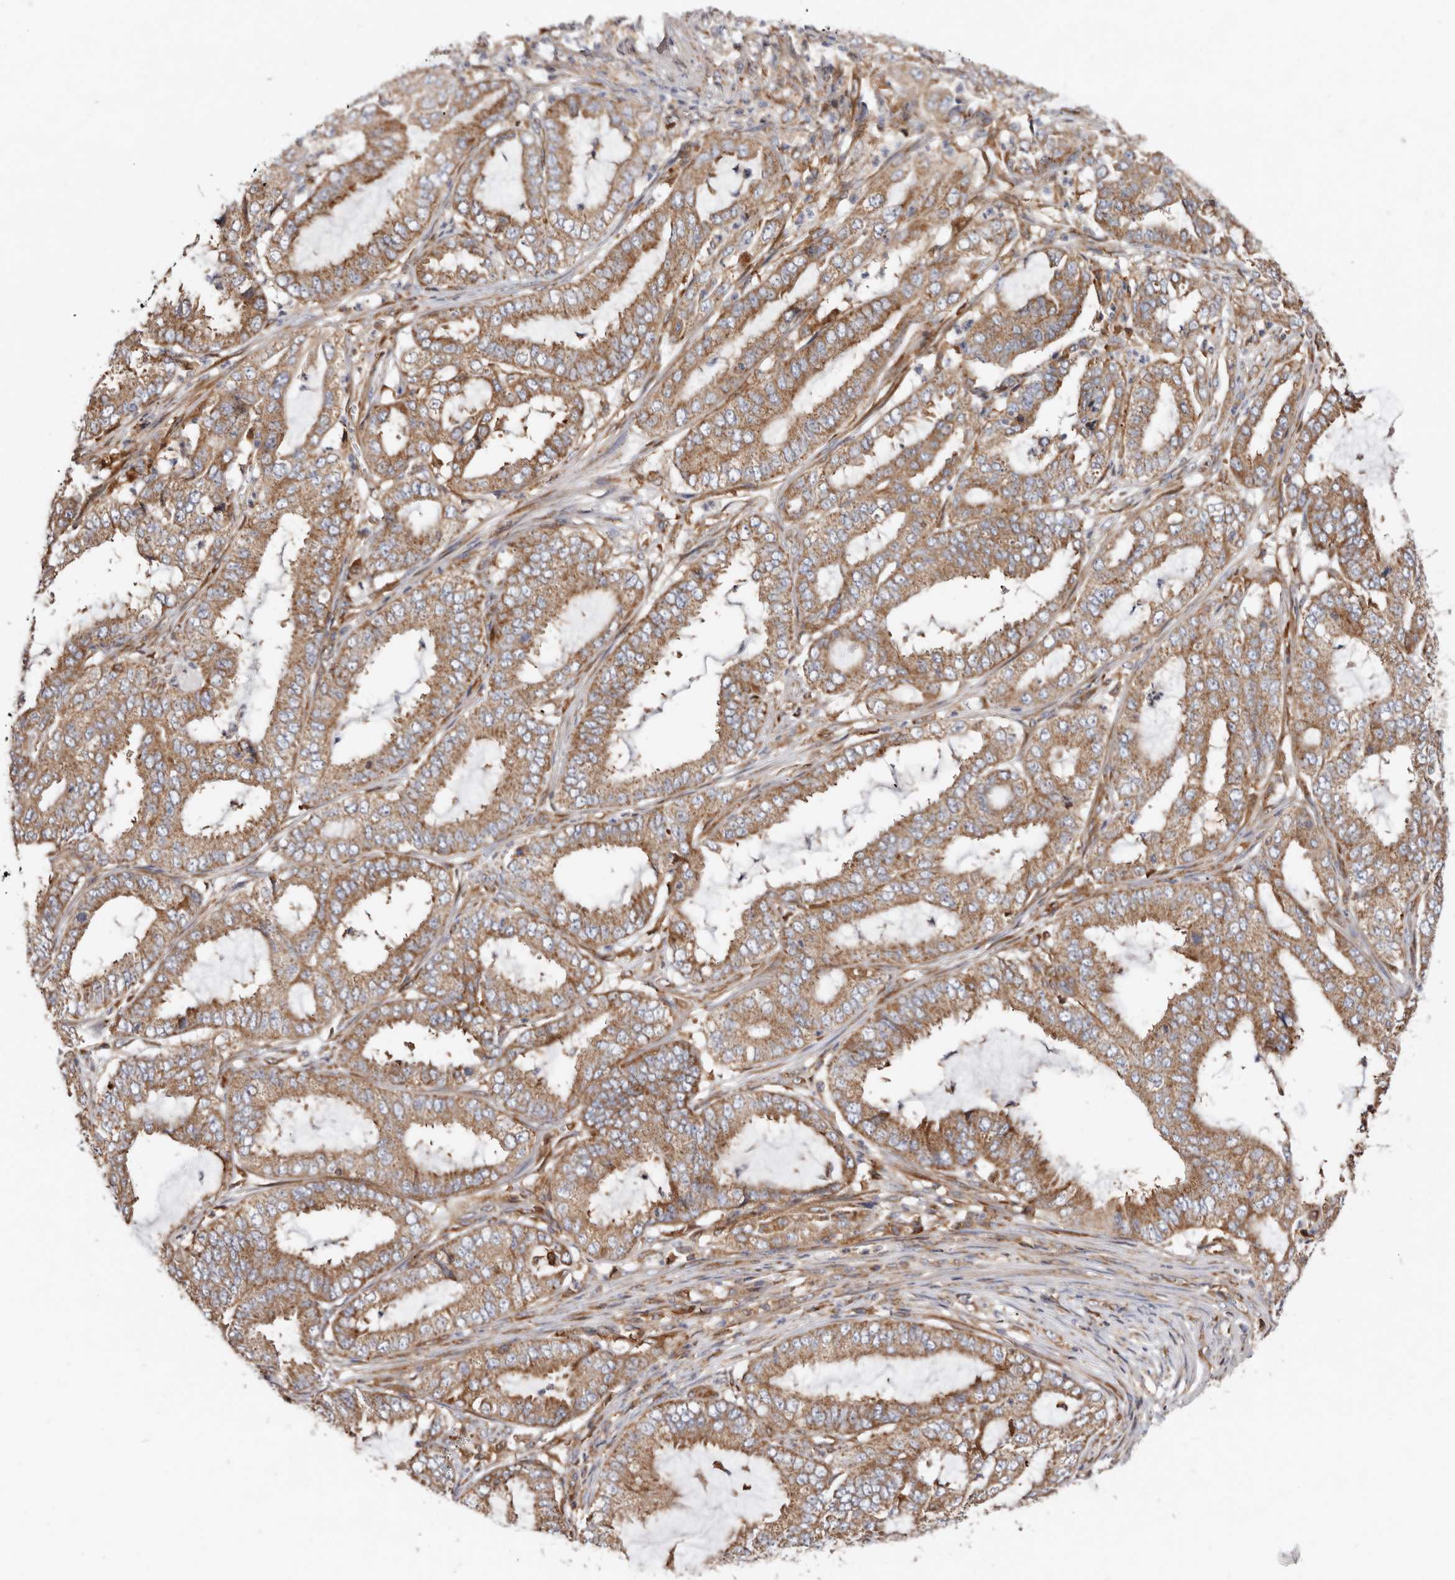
{"staining": {"intensity": "moderate", "quantity": ">75%", "location": "cytoplasmic/membranous"}, "tissue": "endometrial cancer", "cell_type": "Tumor cells", "image_type": "cancer", "snomed": [{"axis": "morphology", "description": "Adenocarcinoma, NOS"}, {"axis": "topography", "description": "Endometrium"}], "caption": "DAB immunohistochemical staining of human endometrial cancer demonstrates moderate cytoplasmic/membranous protein staining in about >75% of tumor cells. (IHC, brightfield microscopy, high magnification).", "gene": "COQ8B", "patient": {"sex": "female", "age": 51}}